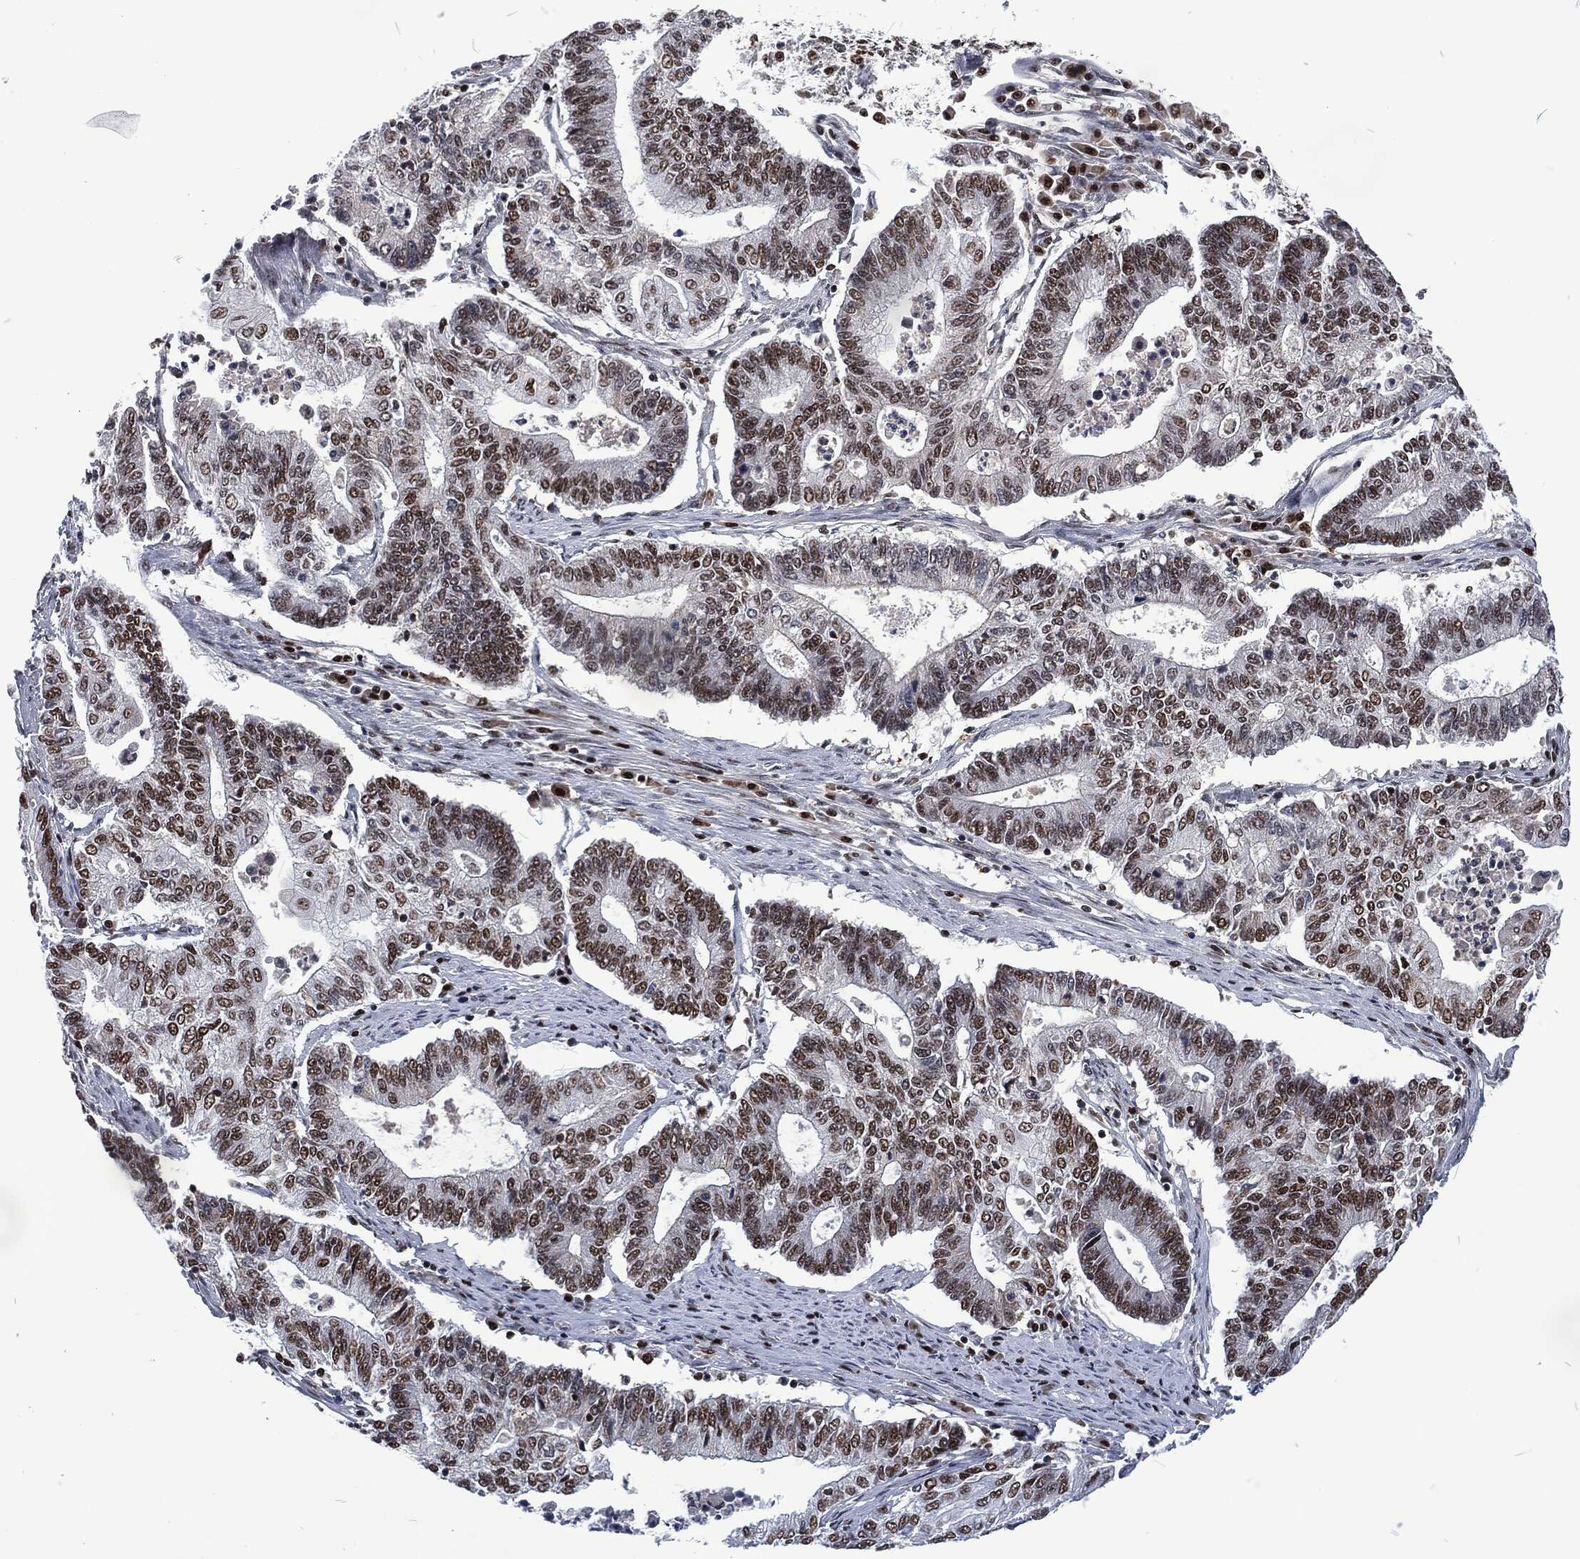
{"staining": {"intensity": "strong", "quantity": "25%-75%", "location": "nuclear"}, "tissue": "endometrial cancer", "cell_type": "Tumor cells", "image_type": "cancer", "snomed": [{"axis": "morphology", "description": "Adenocarcinoma, NOS"}, {"axis": "topography", "description": "Uterus"}, {"axis": "topography", "description": "Endometrium"}], "caption": "This is an image of IHC staining of endometrial cancer (adenocarcinoma), which shows strong expression in the nuclear of tumor cells.", "gene": "DCPS", "patient": {"sex": "female", "age": 54}}